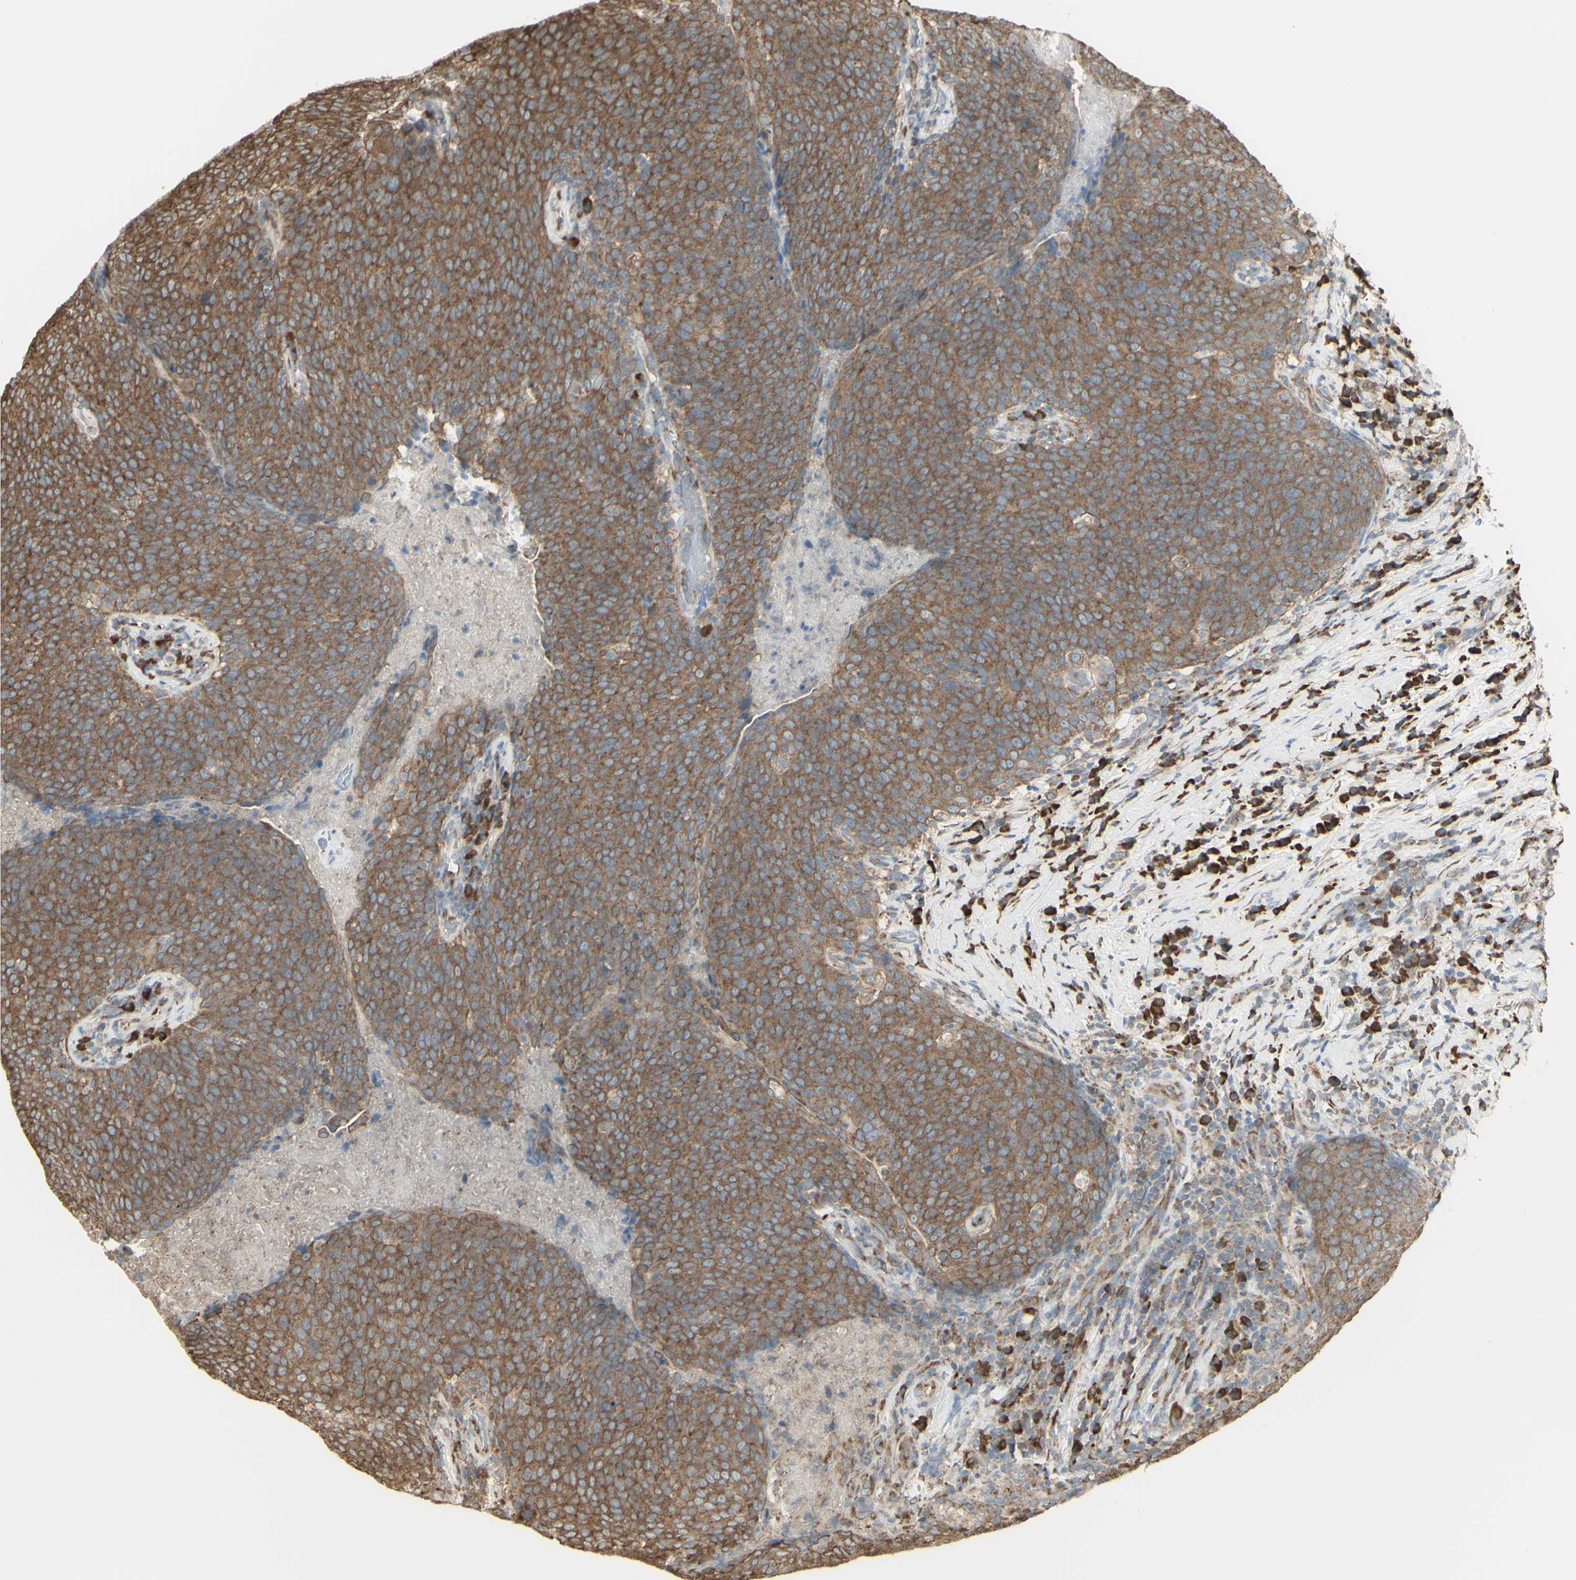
{"staining": {"intensity": "moderate", "quantity": ">75%", "location": "cytoplasmic/membranous"}, "tissue": "head and neck cancer", "cell_type": "Tumor cells", "image_type": "cancer", "snomed": [{"axis": "morphology", "description": "Squamous cell carcinoma, NOS"}, {"axis": "morphology", "description": "Squamous cell carcinoma, metastatic, NOS"}, {"axis": "topography", "description": "Lymph node"}, {"axis": "topography", "description": "Head-Neck"}], "caption": "Tumor cells show medium levels of moderate cytoplasmic/membranous staining in approximately >75% of cells in human head and neck squamous cell carcinoma.", "gene": "EEF1B2", "patient": {"sex": "male", "age": 62}}